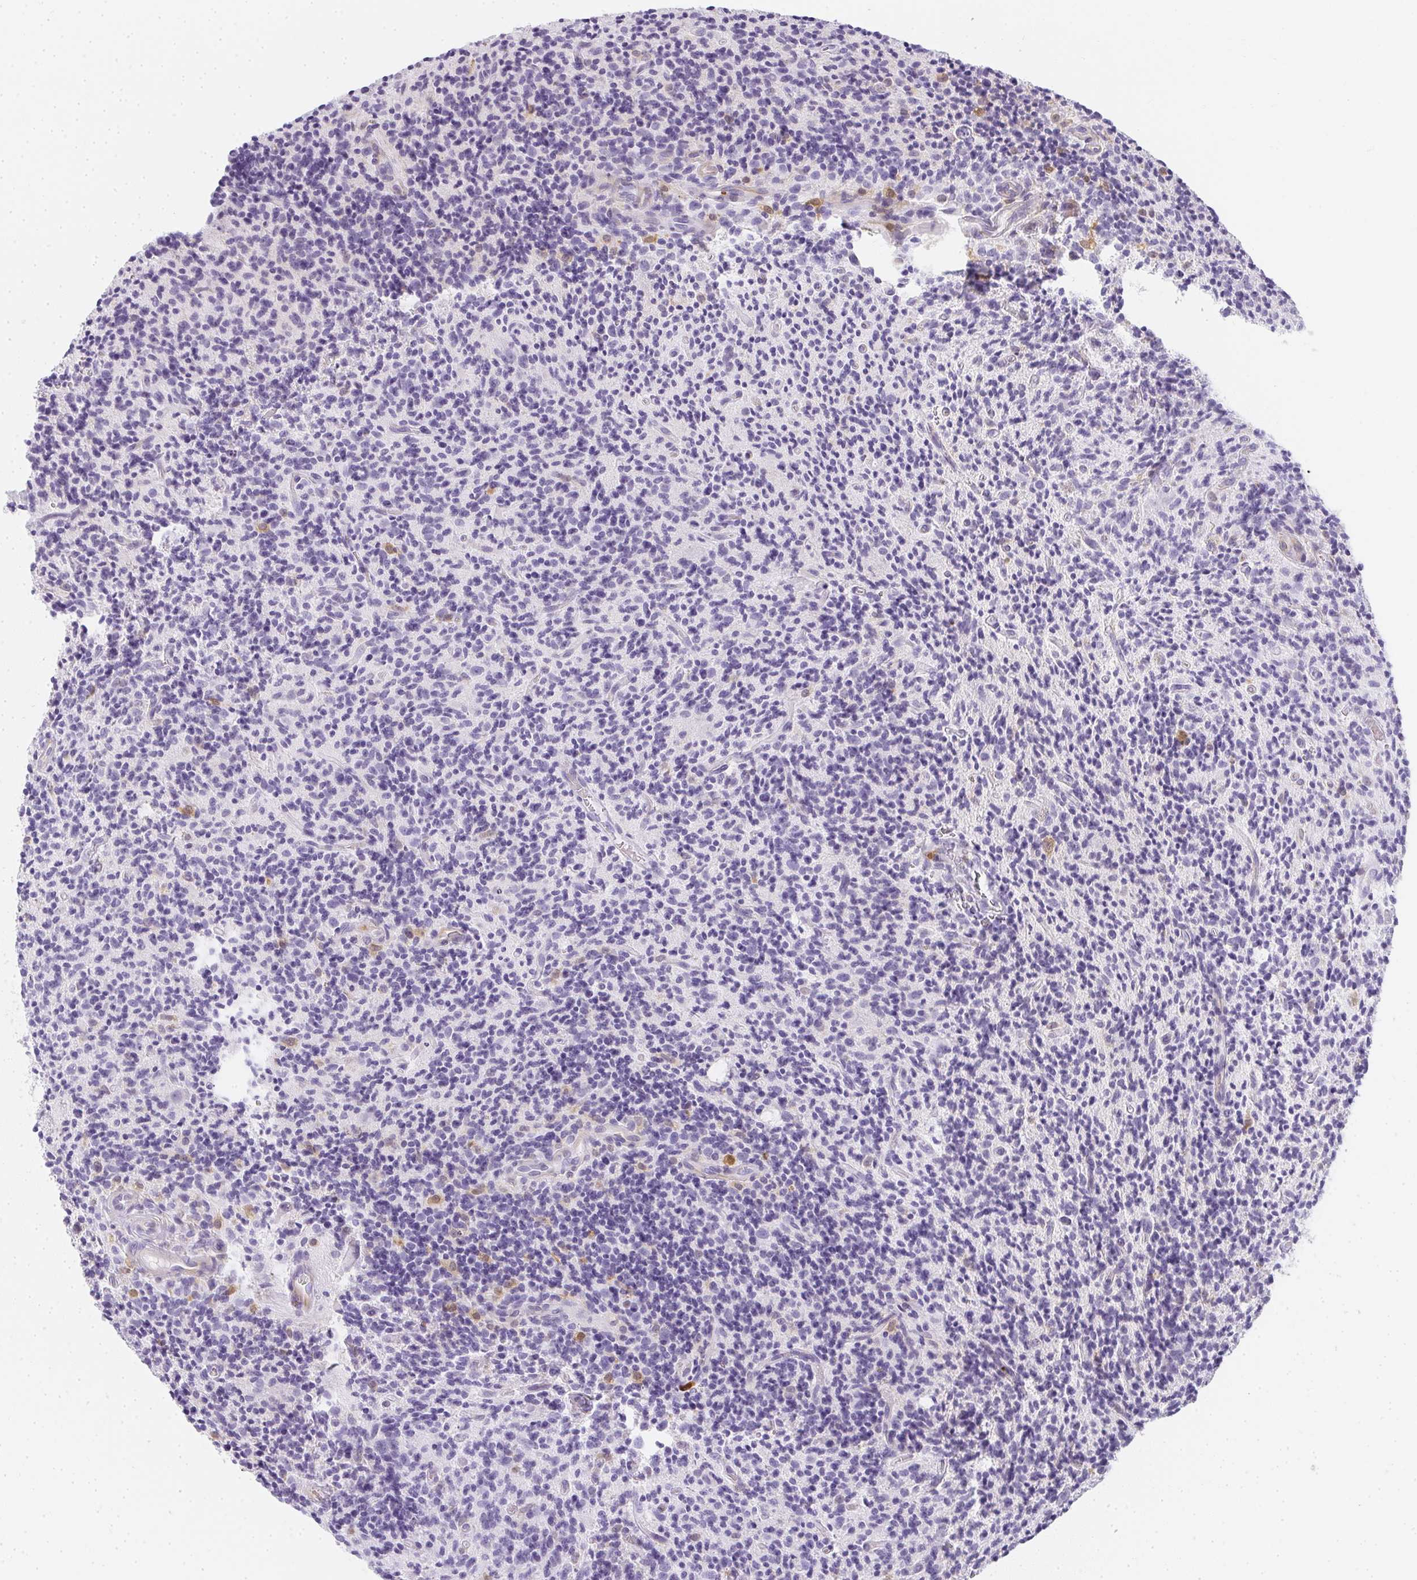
{"staining": {"intensity": "negative", "quantity": "none", "location": "none"}, "tissue": "glioma", "cell_type": "Tumor cells", "image_type": "cancer", "snomed": [{"axis": "morphology", "description": "Glioma, malignant, High grade"}, {"axis": "topography", "description": "Brain"}], "caption": "An image of human malignant glioma (high-grade) is negative for staining in tumor cells.", "gene": "HK3", "patient": {"sex": "male", "age": 76}}